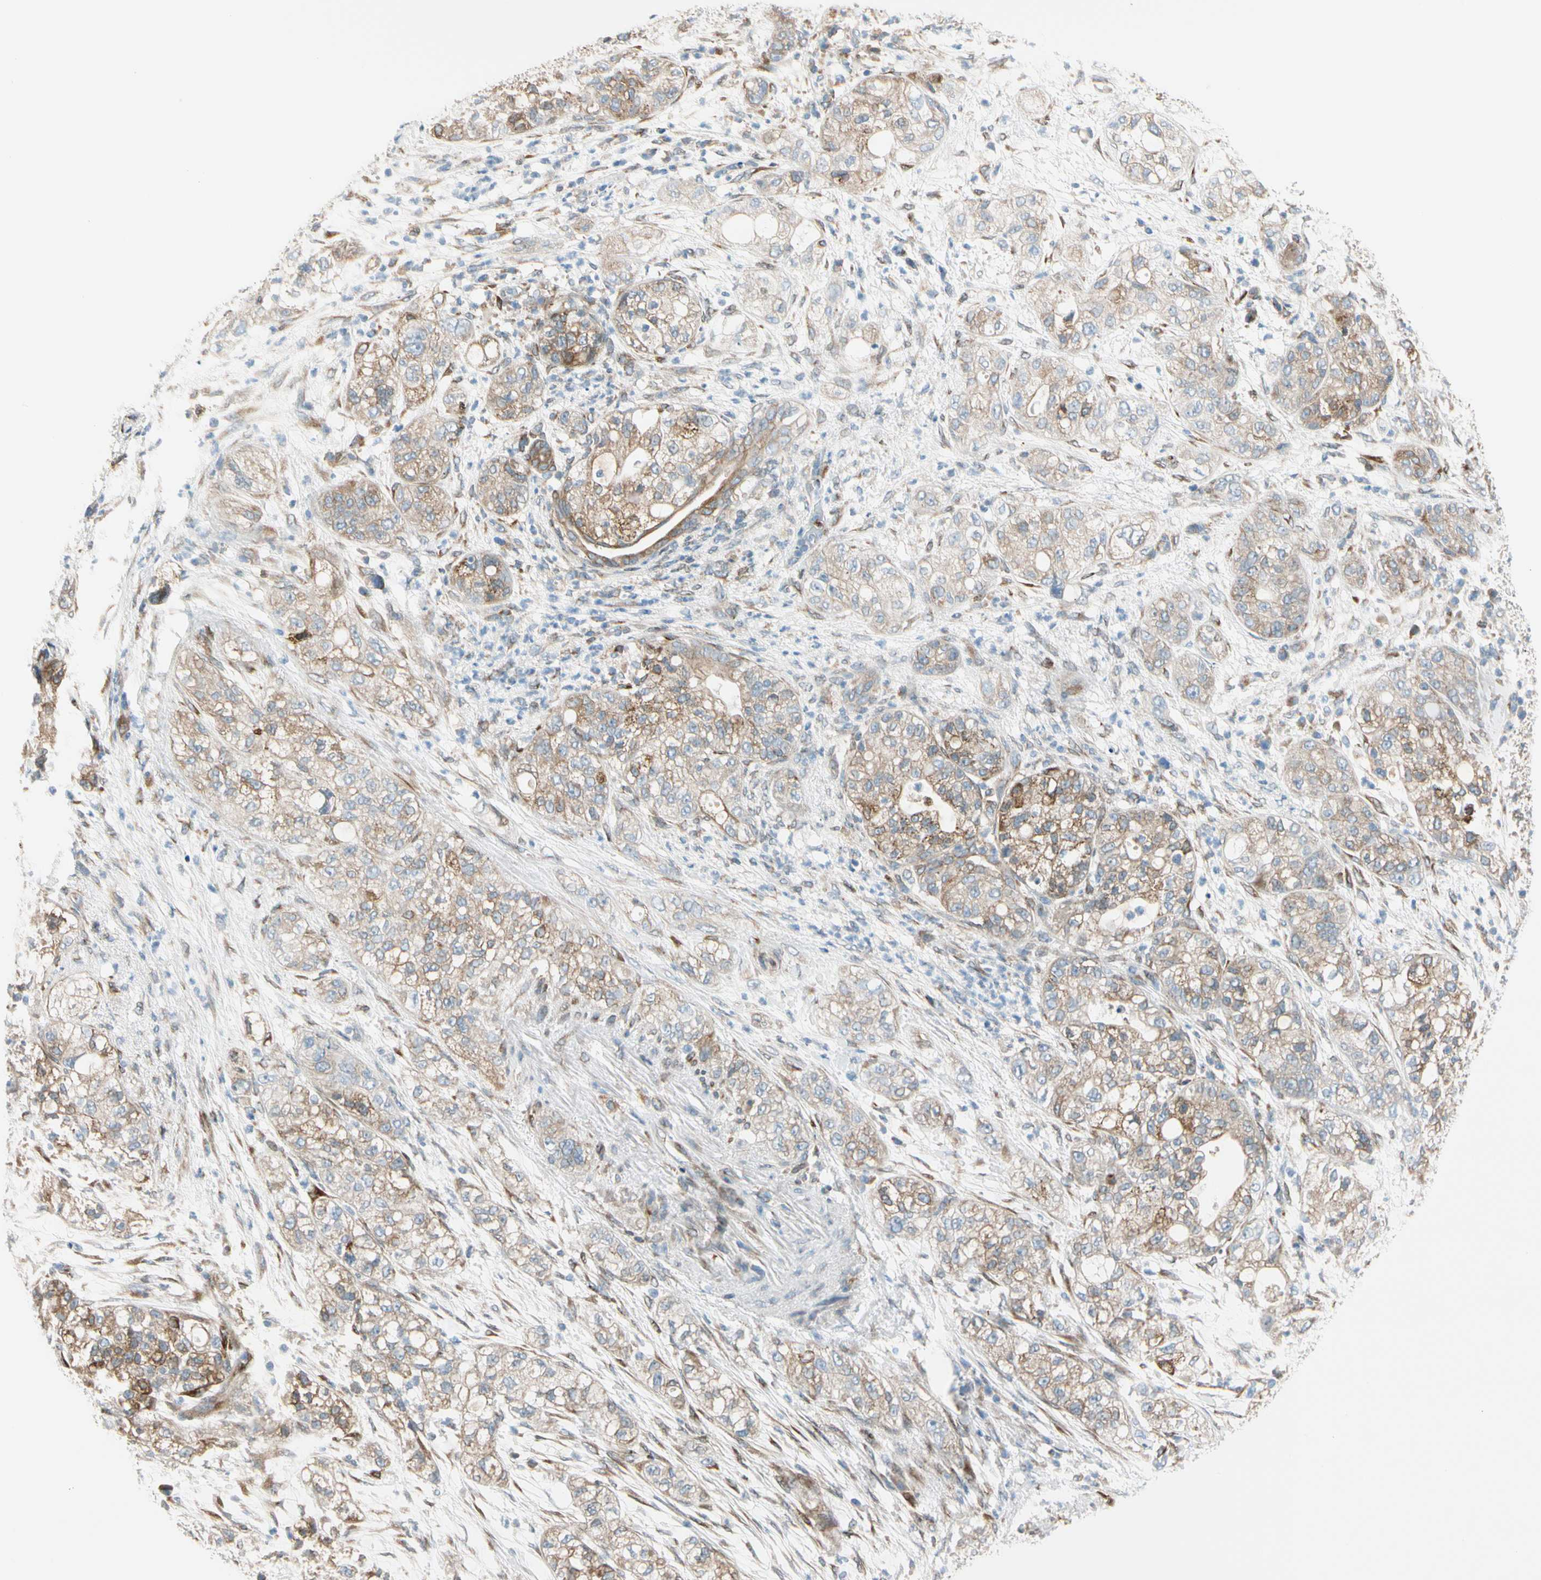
{"staining": {"intensity": "moderate", "quantity": ">75%", "location": "cytoplasmic/membranous"}, "tissue": "pancreatic cancer", "cell_type": "Tumor cells", "image_type": "cancer", "snomed": [{"axis": "morphology", "description": "Adenocarcinoma, NOS"}, {"axis": "topography", "description": "Pancreas"}], "caption": "The micrograph demonstrates staining of pancreatic cancer (adenocarcinoma), revealing moderate cytoplasmic/membranous protein positivity (brown color) within tumor cells.", "gene": "NUCB1", "patient": {"sex": "female", "age": 78}}